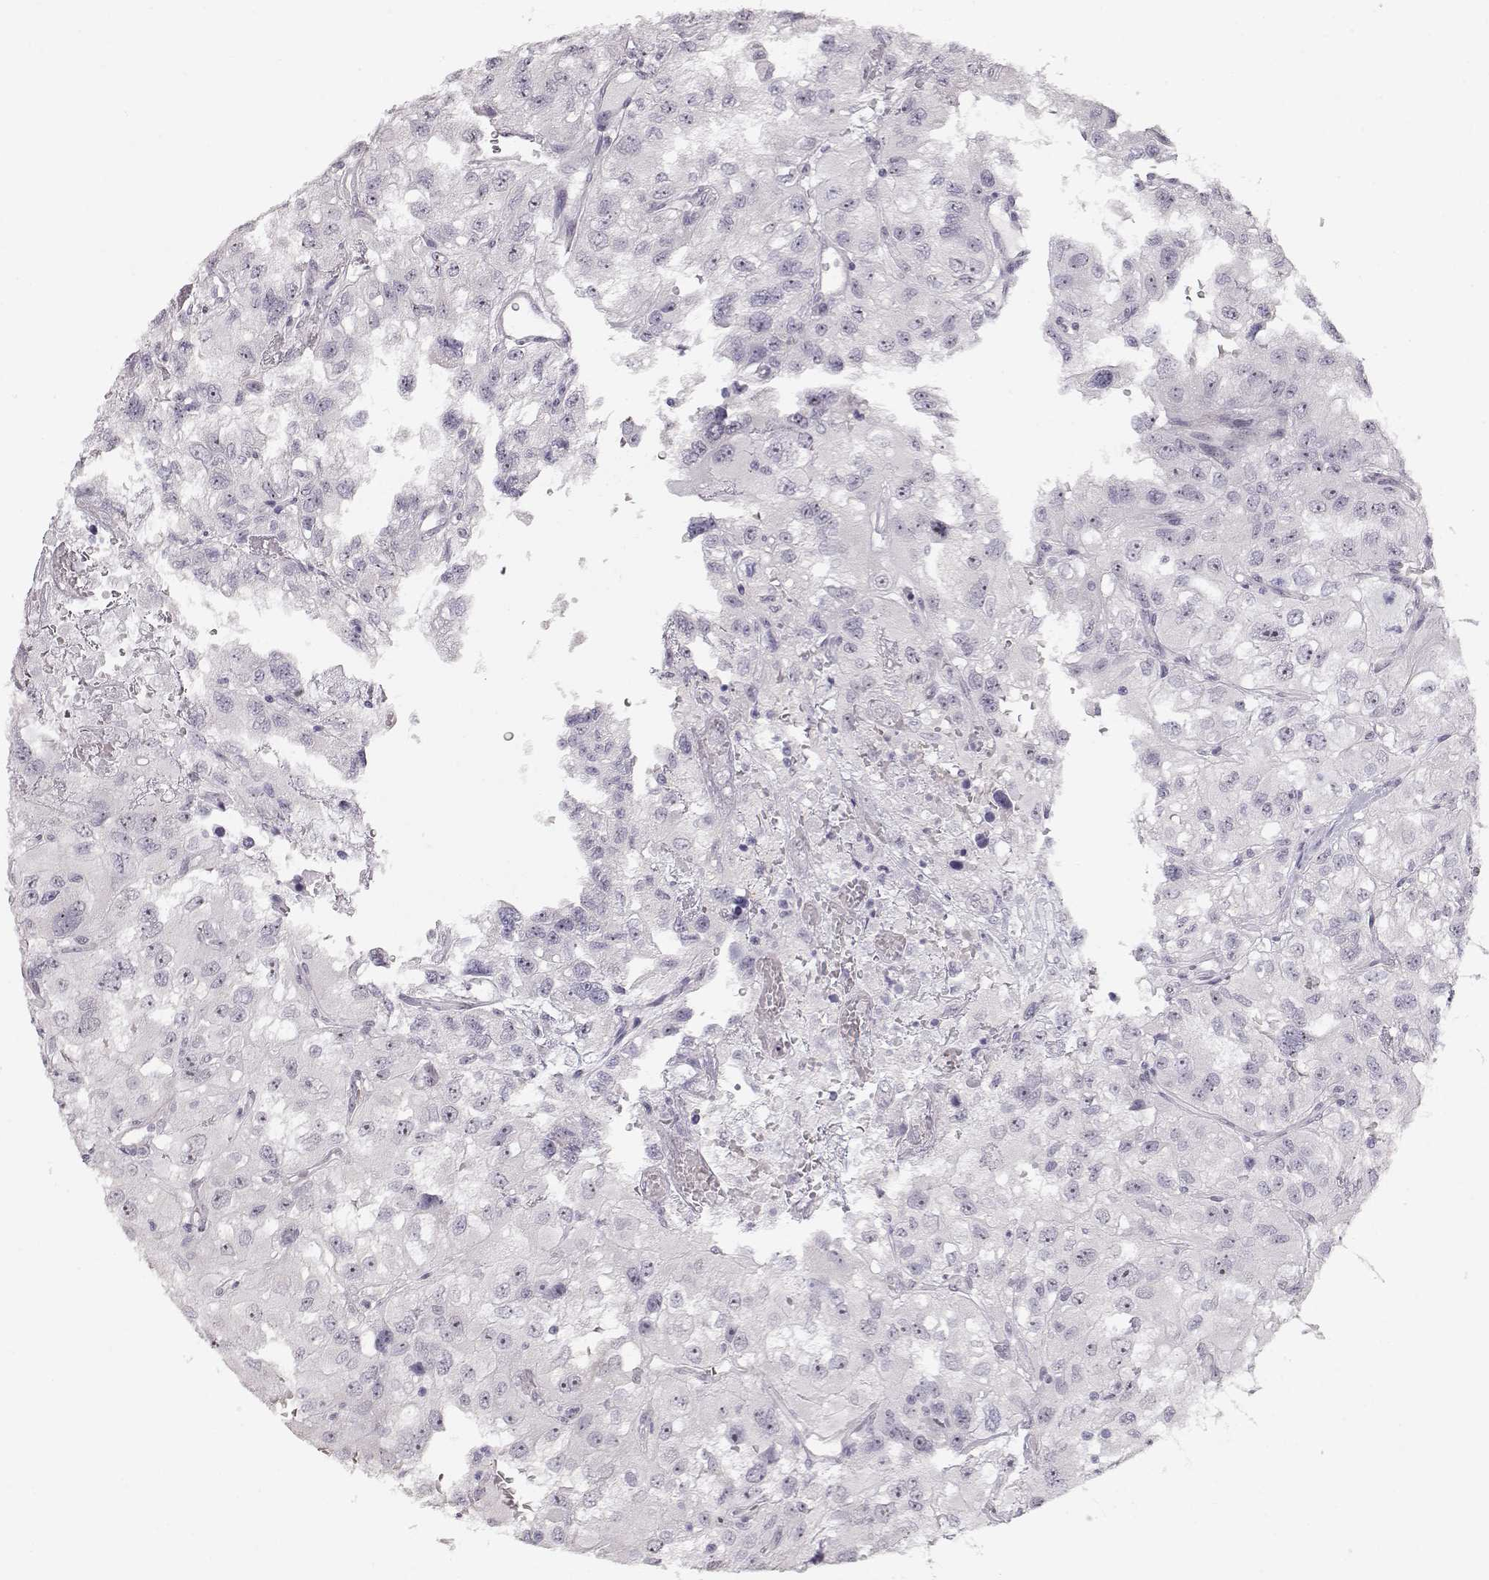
{"staining": {"intensity": "negative", "quantity": "none", "location": "none"}, "tissue": "renal cancer", "cell_type": "Tumor cells", "image_type": "cancer", "snomed": [{"axis": "morphology", "description": "Adenocarcinoma, NOS"}, {"axis": "topography", "description": "Kidney"}], "caption": "Tumor cells are negative for protein expression in human renal cancer (adenocarcinoma).", "gene": "FAM205A", "patient": {"sex": "male", "age": 64}}